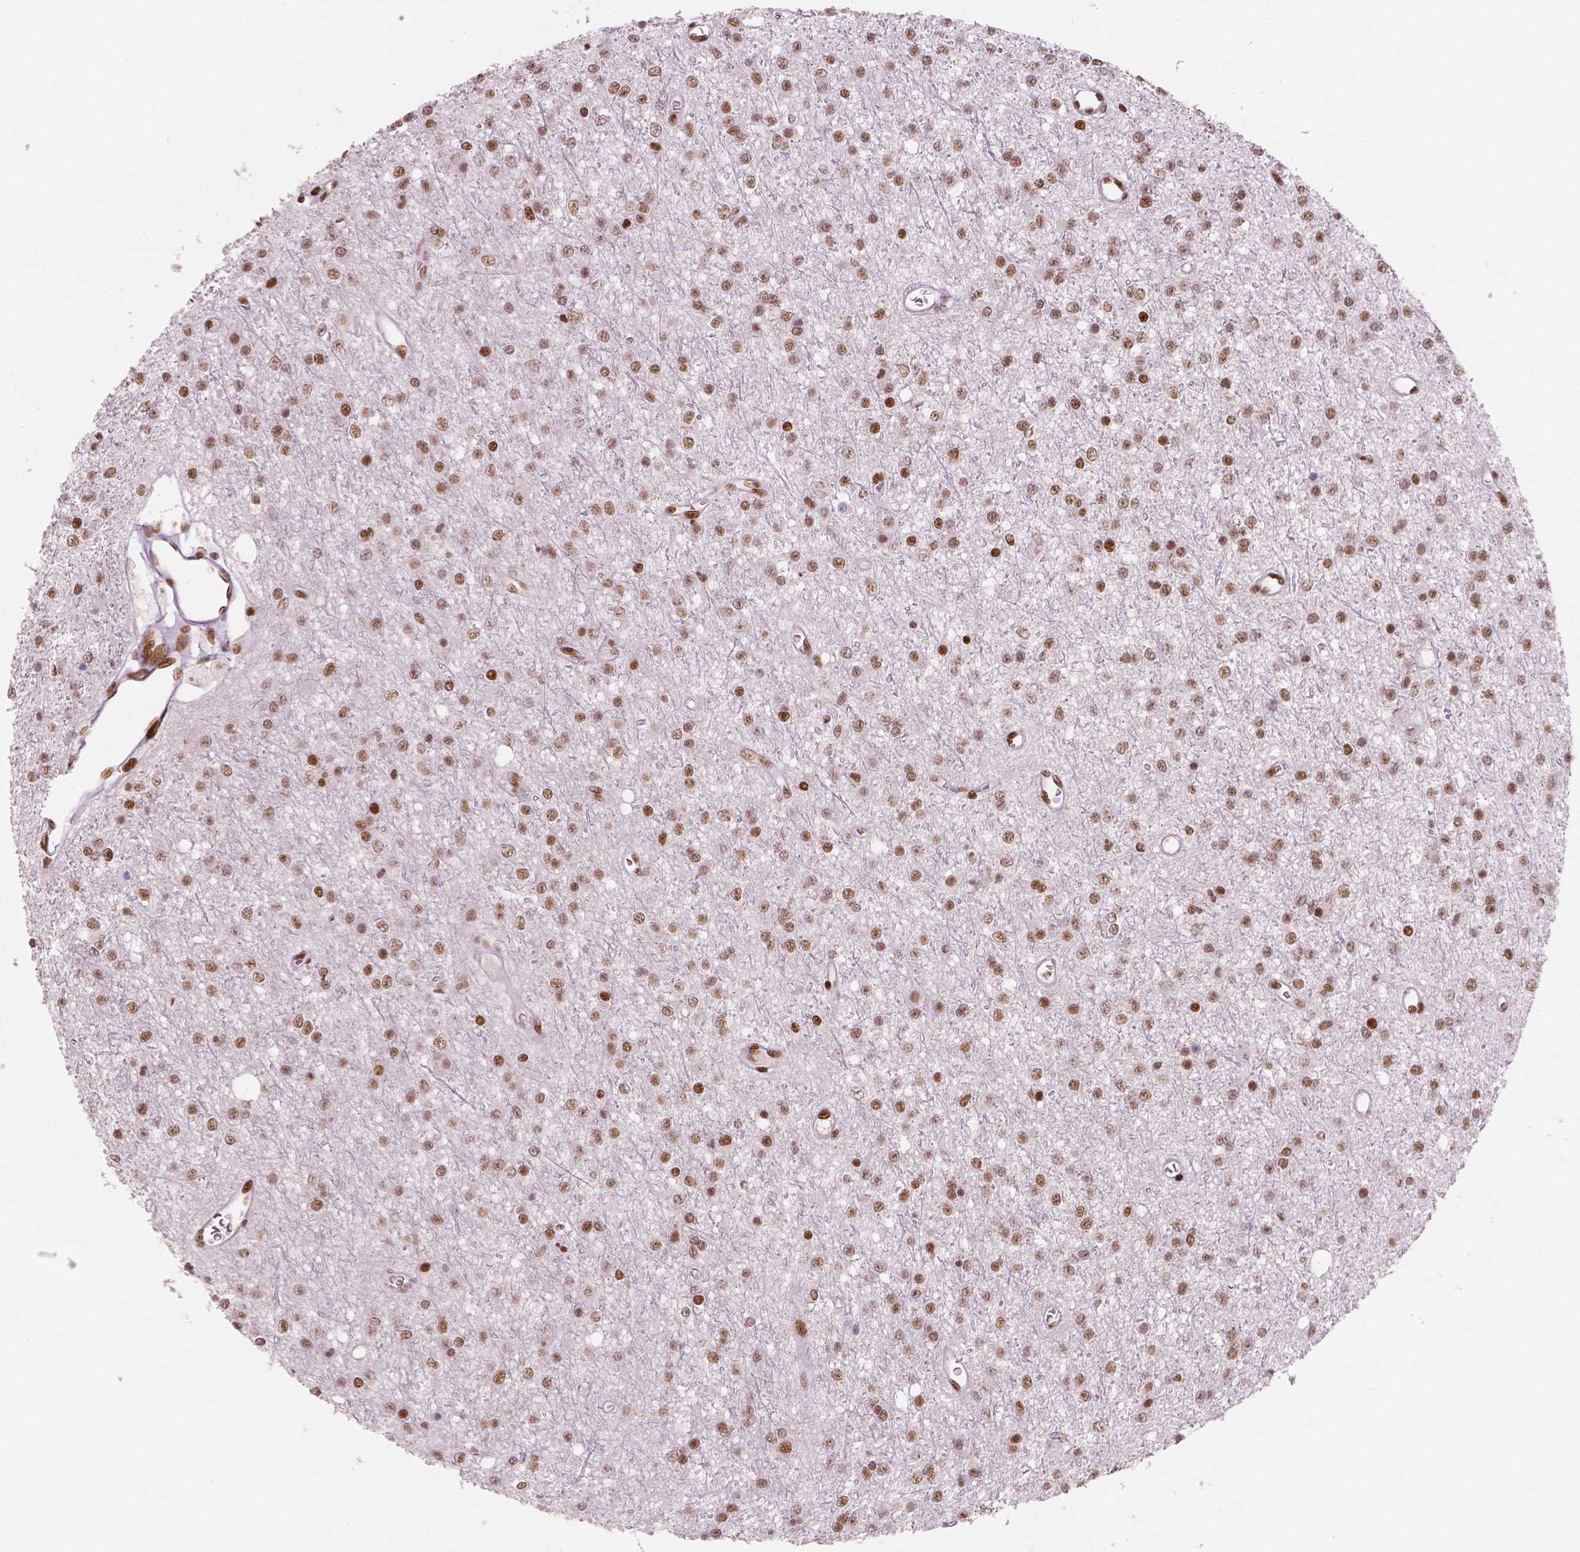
{"staining": {"intensity": "moderate", "quantity": ">75%", "location": "nuclear"}, "tissue": "glioma", "cell_type": "Tumor cells", "image_type": "cancer", "snomed": [{"axis": "morphology", "description": "Glioma, malignant, Low grade"}, {"axis": "topography", "description": "Brain"}], "caption": "A medium amount of moderate nuclear staining is seen in about >75% of tumor cells in malignant glioma (low-grade) tissue.", "gene": "BRD4", "patient": {"sex": "female", "age": 45}}